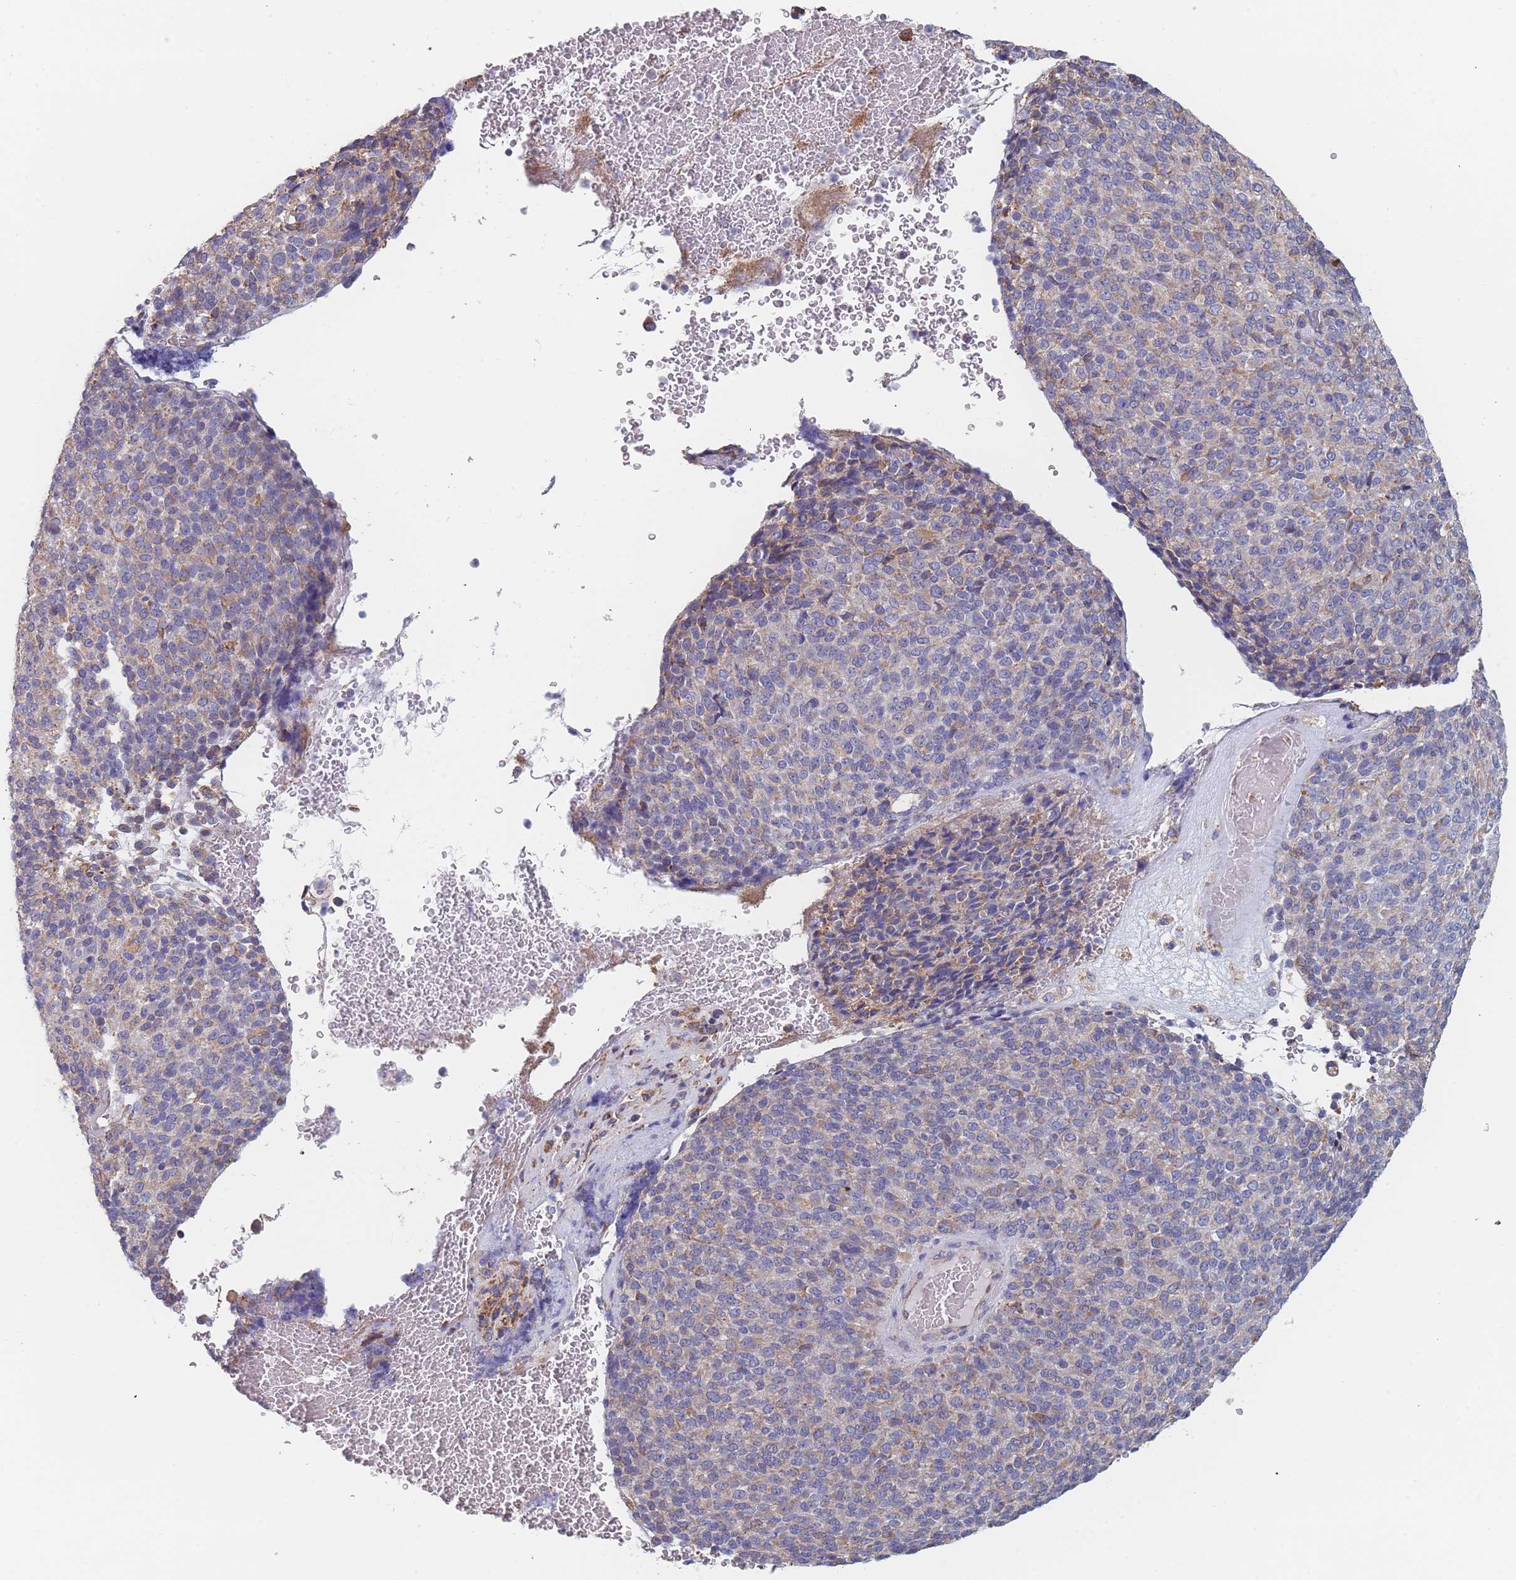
{"staining": {"intensity": "weak", "quantity": "25%-75%", "location": "cytoplasmic/membranous"}, "tissue": "melanoma", "cell_type": "Tumor cells", "image_type": "cancer", "snomed": [{"axis": "morphology", "description": "Malignant melanoma, Metastatic site"}, {"axis": "topography", "description": "Brain"}], "caption": "Melanoma was stained to show a protein in brown. There is low levels of weak cytoplasmic/membranous staining in about 25%-75% of tumor cells.", "gene": "OR7C2", "patient": {"sex": "female", "age": 56}}